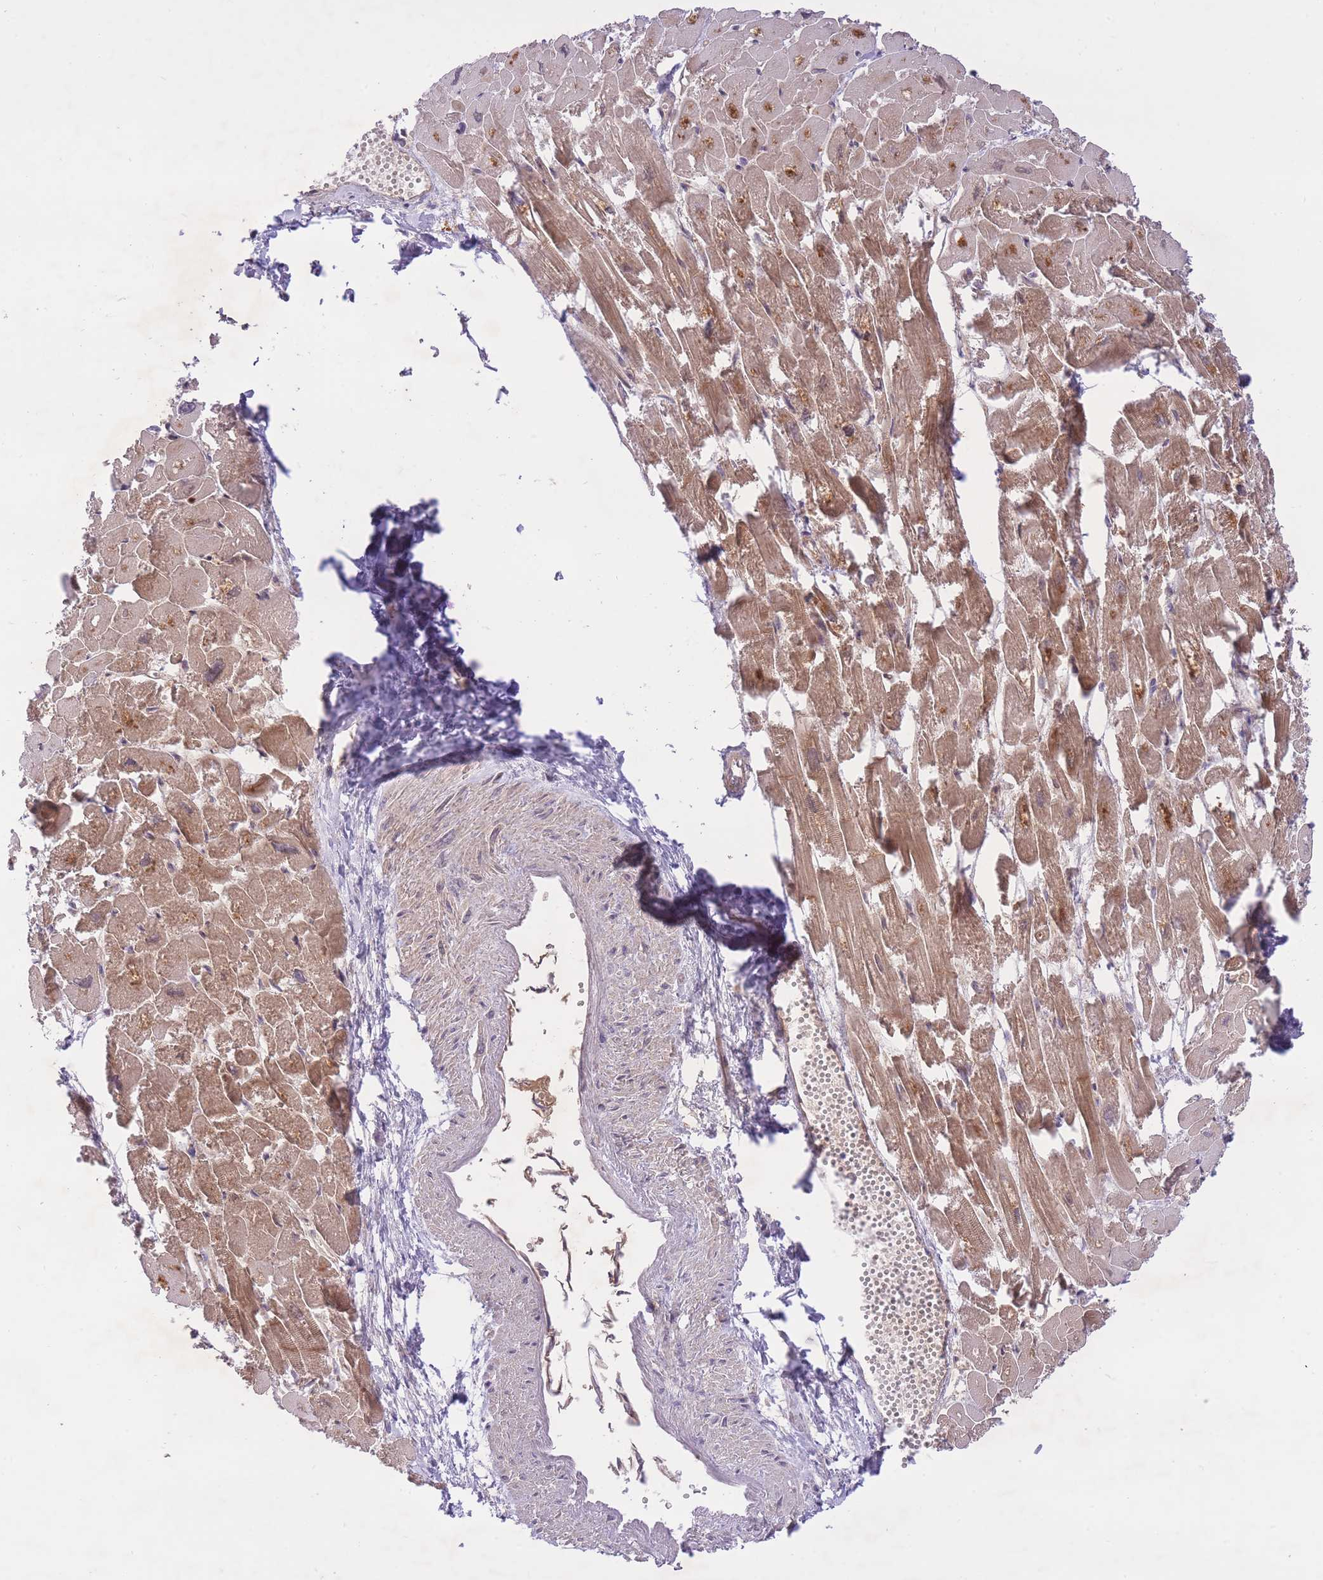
{"staining": {"intensity": "moderate", "quantity": ">75%", "location": "cytoplasmic/membranous"}, "tissue": "heart muscle", "cell_type": "Cardiomyocytes", "image_type": "normal", "snomed": [{"axis": "morphology", "description": "Normal tissue, NOS"}, {"axis": "topography", "description": "Heart"}], "caption": "Heart muscle stained with DAB immunohistochemistry displays medium levels of moderate cytoplasmic/membranous expression in about >75% of cardiomyocytes. (DAB IHC with brightfield microscopy, high magnification).", "gene": "PREP", "patient": {"sex": "male", "age": 54}}